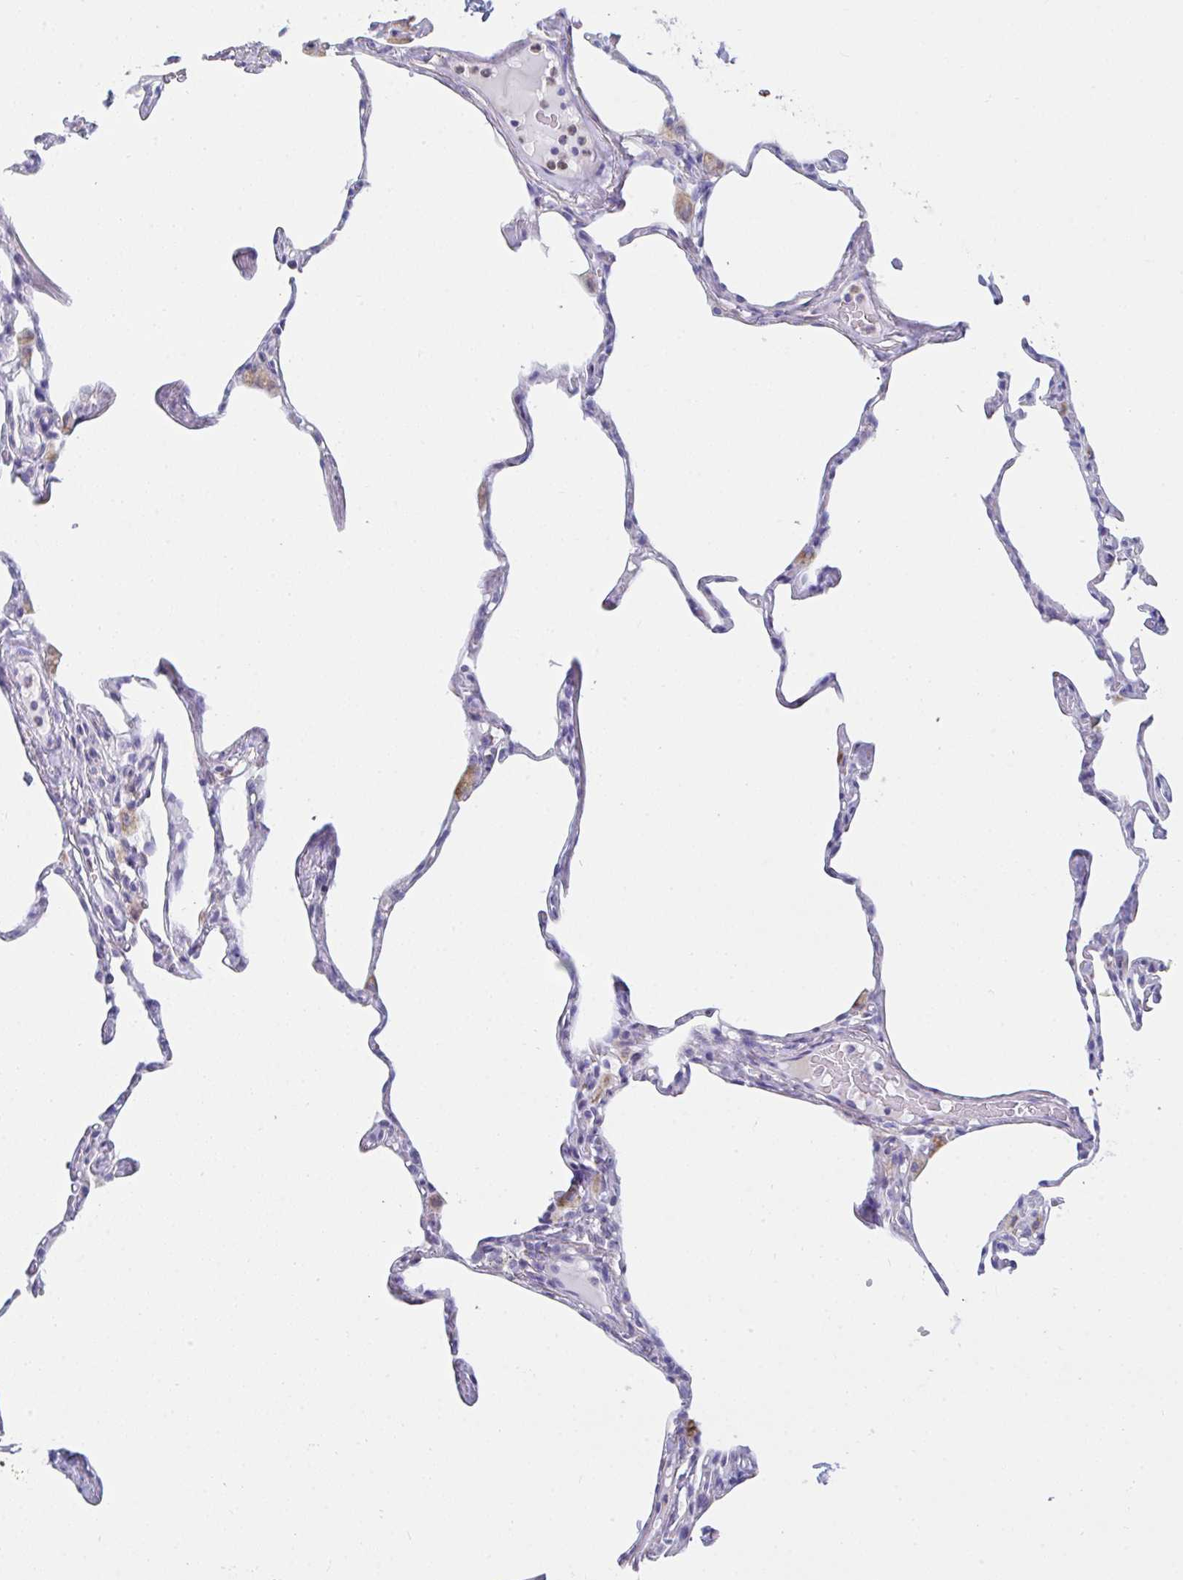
{"staining": {"intensity": "negative", "quantity": "none", "location": "none"}, "tissue": "lung", "cell_type": "Alveolar cells", "image_type": "normal", "snomed": [{"axis": "morphology", "description": "Normal tissue, NOS"}, {"axis": "topography", "description": "Lung"}], "caption": "Micrograph shows no significant protein positivity in alveolar cells of benign lung.", "gene": "MGAM2", "patient": {"sex": "male", "age": 65}}